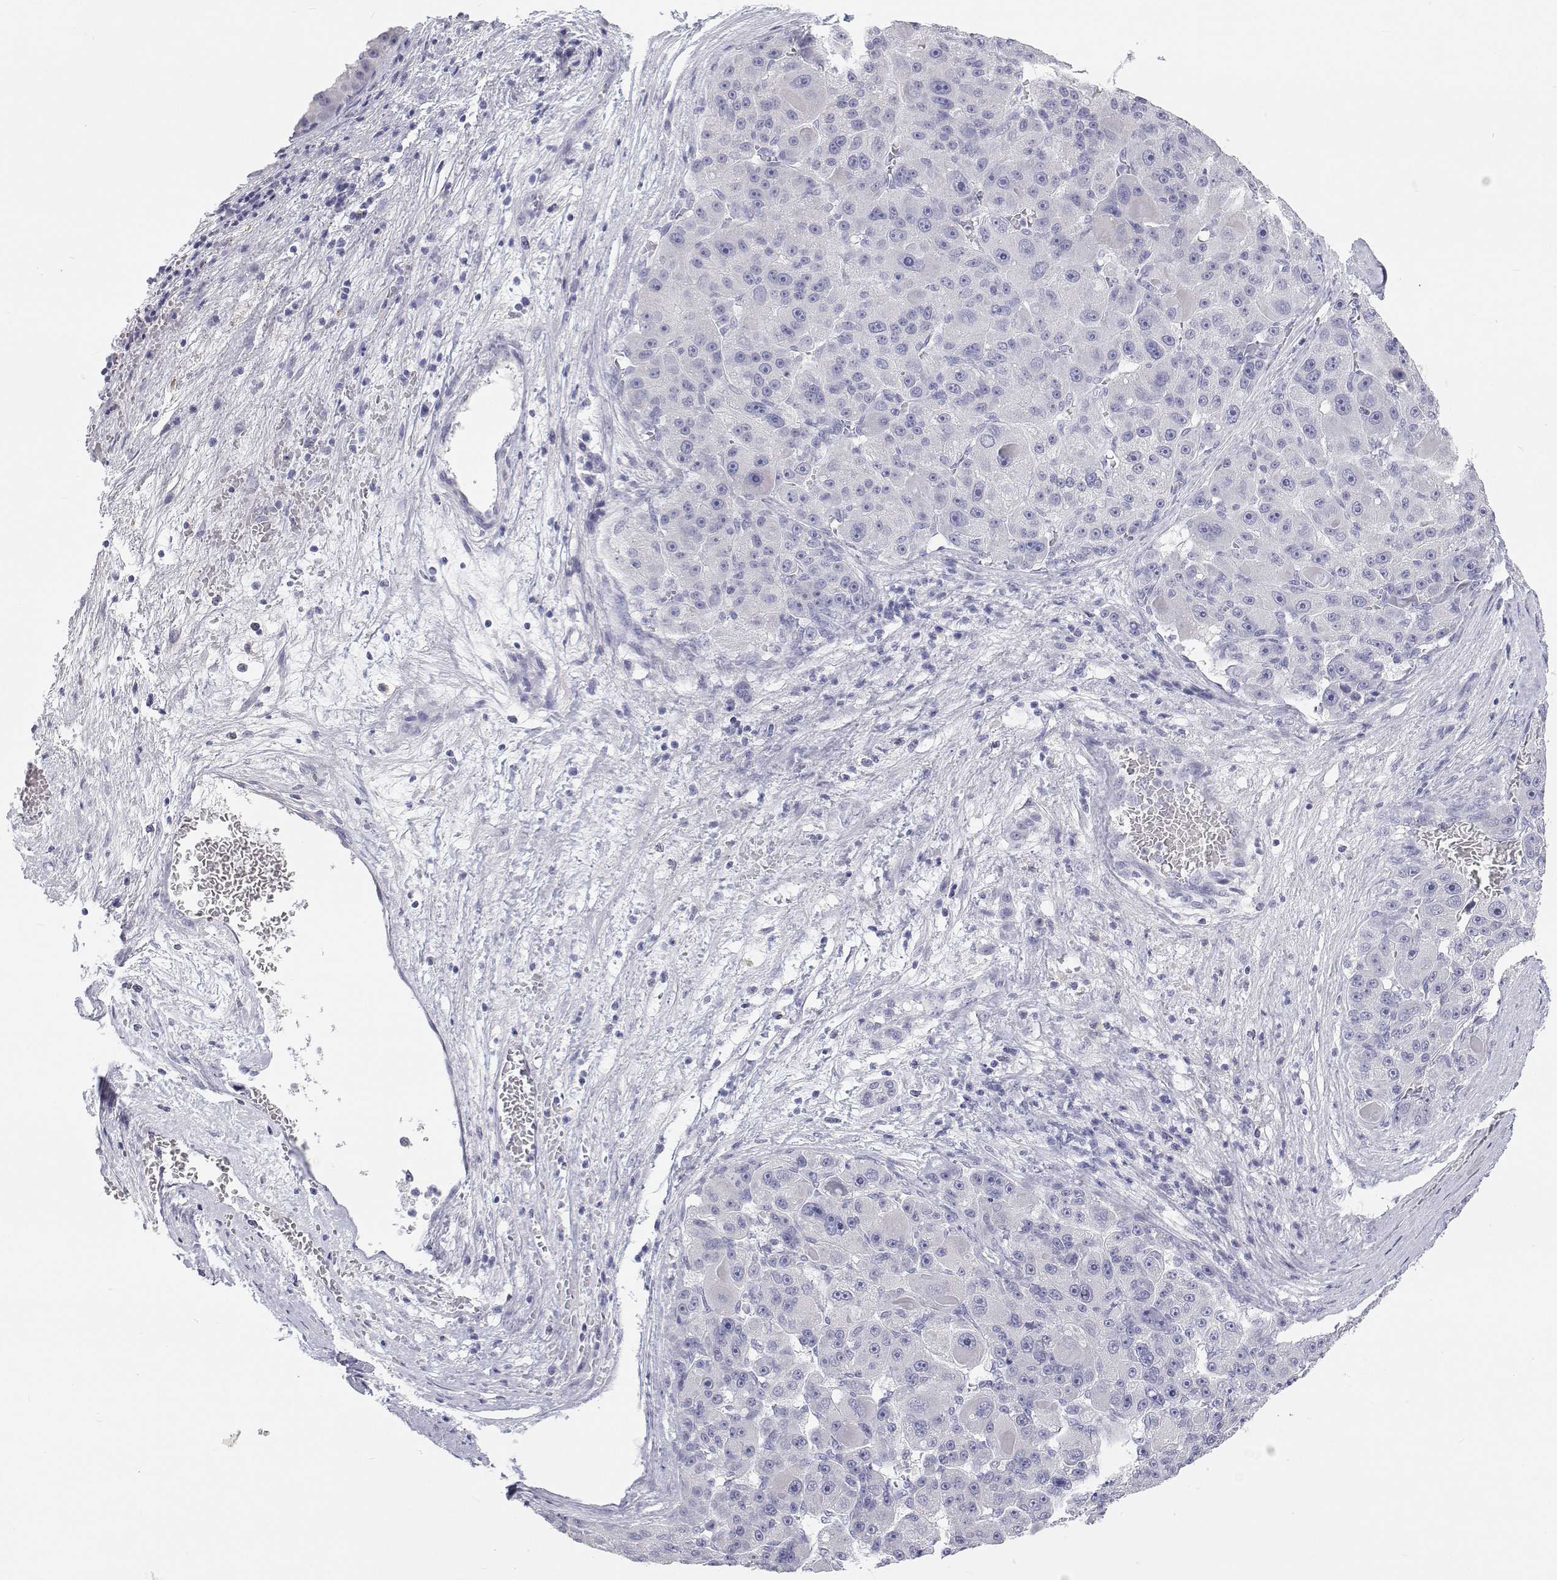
{"staining": {"intensity": "negative", "quantity": "none", "location": "none"}, "tissue": "liver cancer", "cell_type": "Tumor cells", "image_type": "cancer", "snomed": [{"axis": "morphology", "description": "Carcinoma, Hepatocellular, NOS"}, {"axis": "topography", "description": "Liver"}], "caption": "A high-resolution photomicrograph shows immunohistochemistry (IHC) staining of liver hepatocellular carcinoma, which shows no significant expression in tumor cells.", "gene": "TTN", "patient": {"sex": "male", "age": 76}}